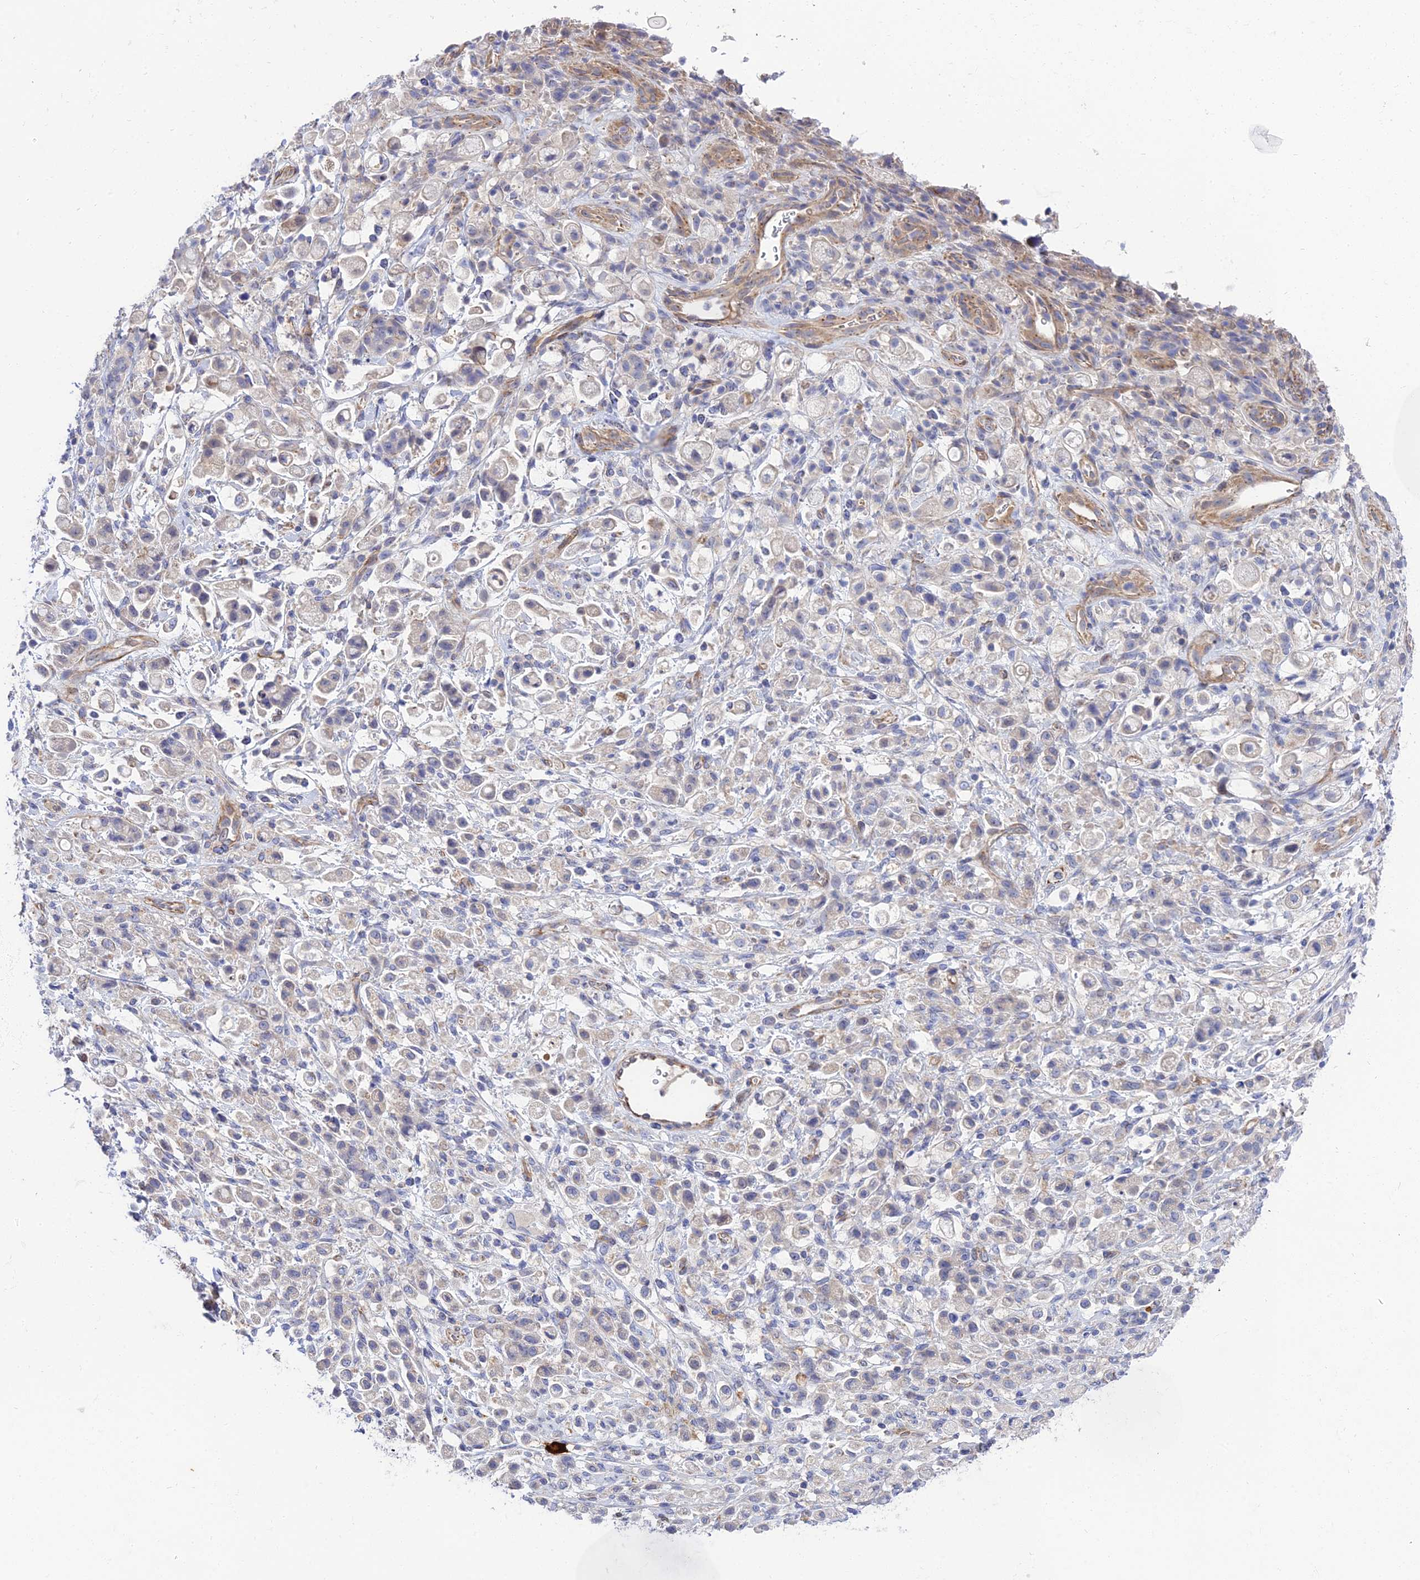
{"staining": {"intensity": "weak", "quantity": "<25%", "location": "cytoplasmic/membranous"}, "tissue": "stomach cancer", "cell_type": "Tumor cells", "image_type": "cancer", "snomed": [{"axis": "morphology", "description": "Adenocarcinoma, NOS"}, {"axis": "topography", "description": "Stomach"}], "caption": "This is an immunohistochemistry micrograph of human stomach cancer. There is no expression in tumor cells.", "gene": "APOBEC3H", "patient": {"sex": "female", "age": 60}}